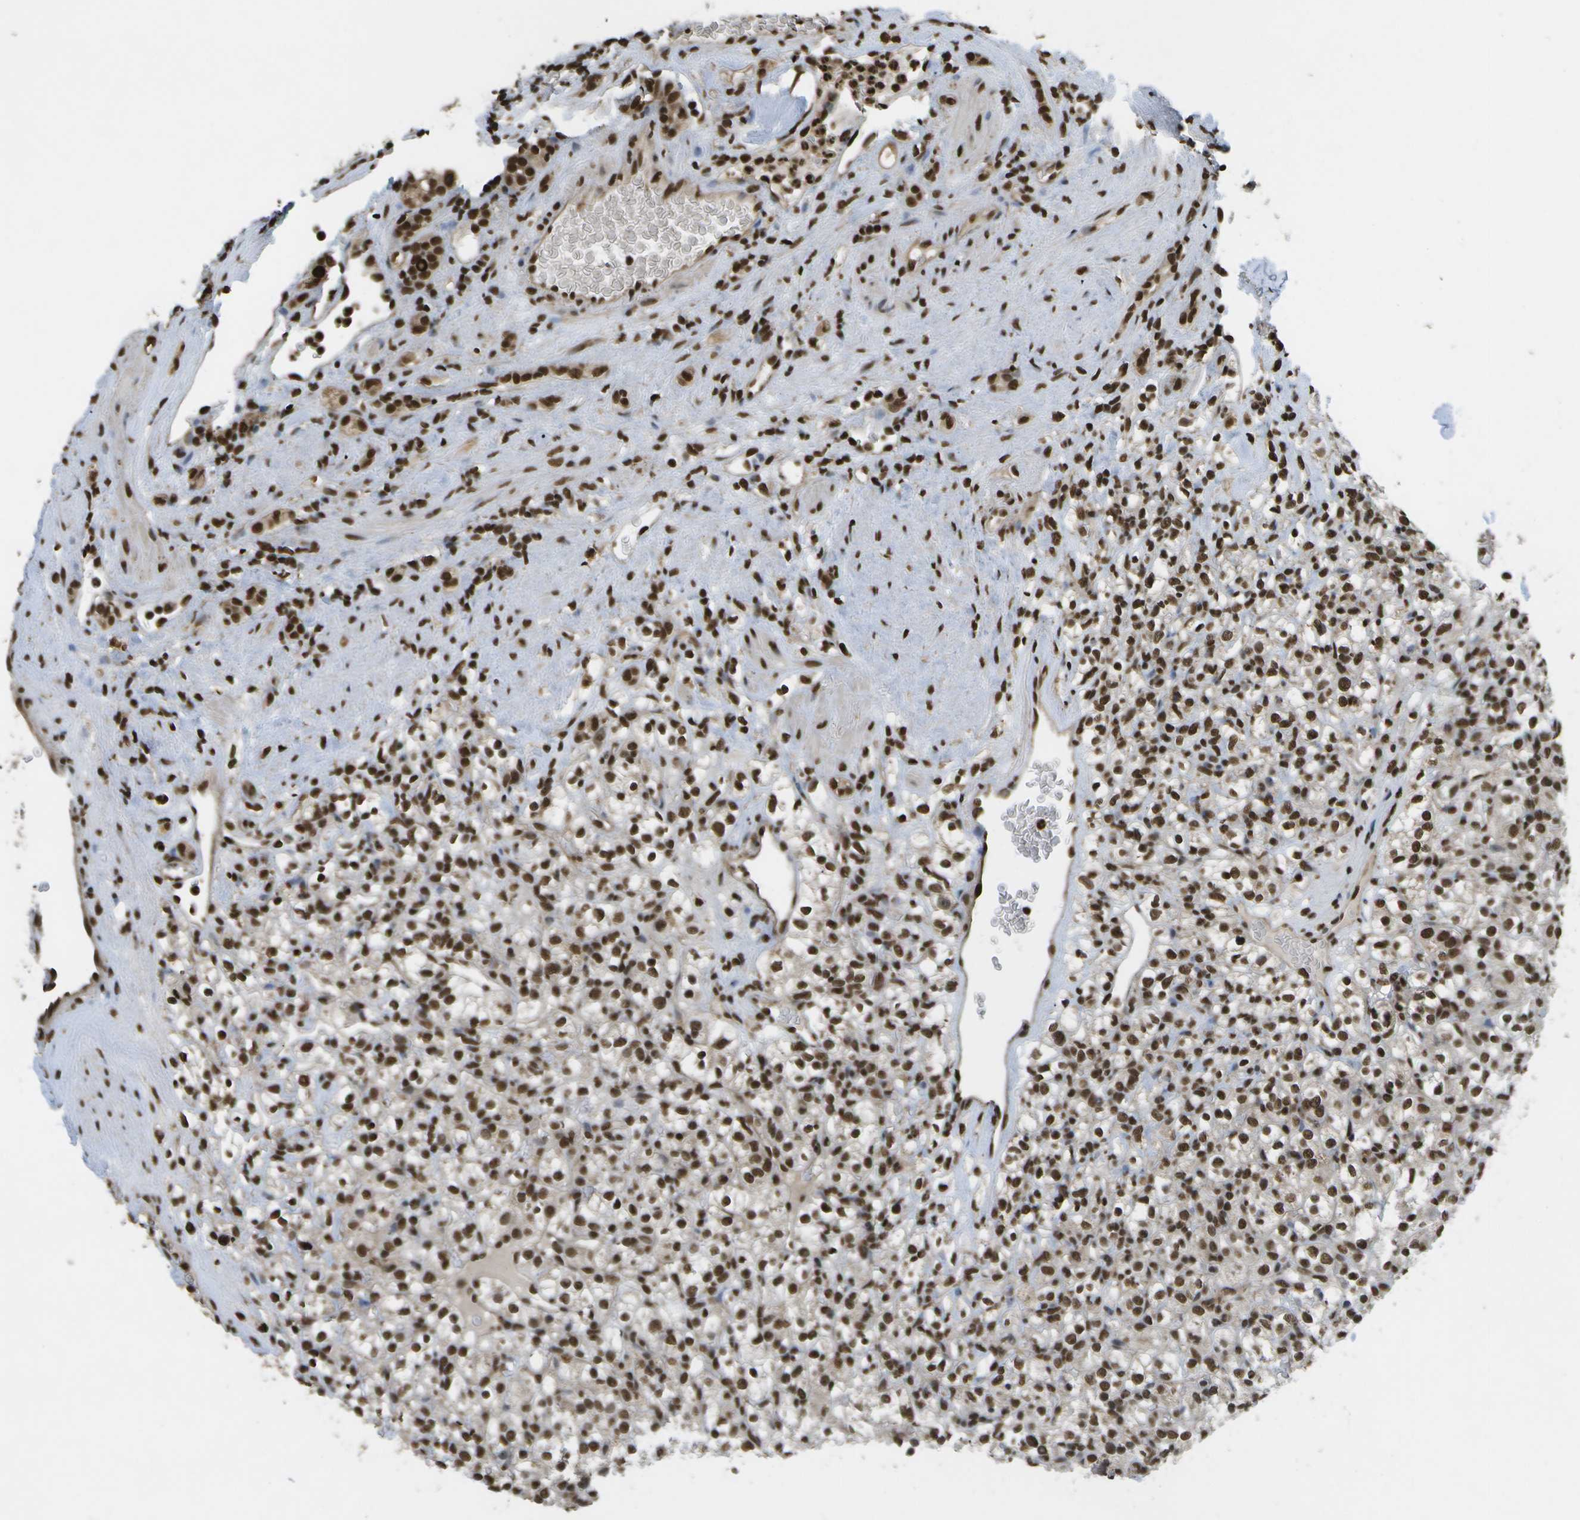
{"staining": {"intensity": "strong", "quantity": ">75%", "location": "cytoplasmic/membranous,nuclear"}, "tissue": "renal cancer", "cell_type": "Tumor cells", "image_type": "cancer", "snomed": [{"axis": "morphology", "description": "Normal tissue, NOS"}, {"axis": "morphology", "description": "Adenocarcinoma, NOS"}, {"axis": "topography", "description": "Kidney"}], "caption": "IHC image of neoplastic tissue: human adenocarcinoma (renal) stained using immunohistochemistry (IHC) displays high levels of strong protein expression localized specifically in the cytoplasmic/membranous and nuclear of tumor cells, appearing as a cytoplasmic/membranous and nuclear brown color.", "gene": "SPEN", "patient": {"sex": "female", "age": 72}}